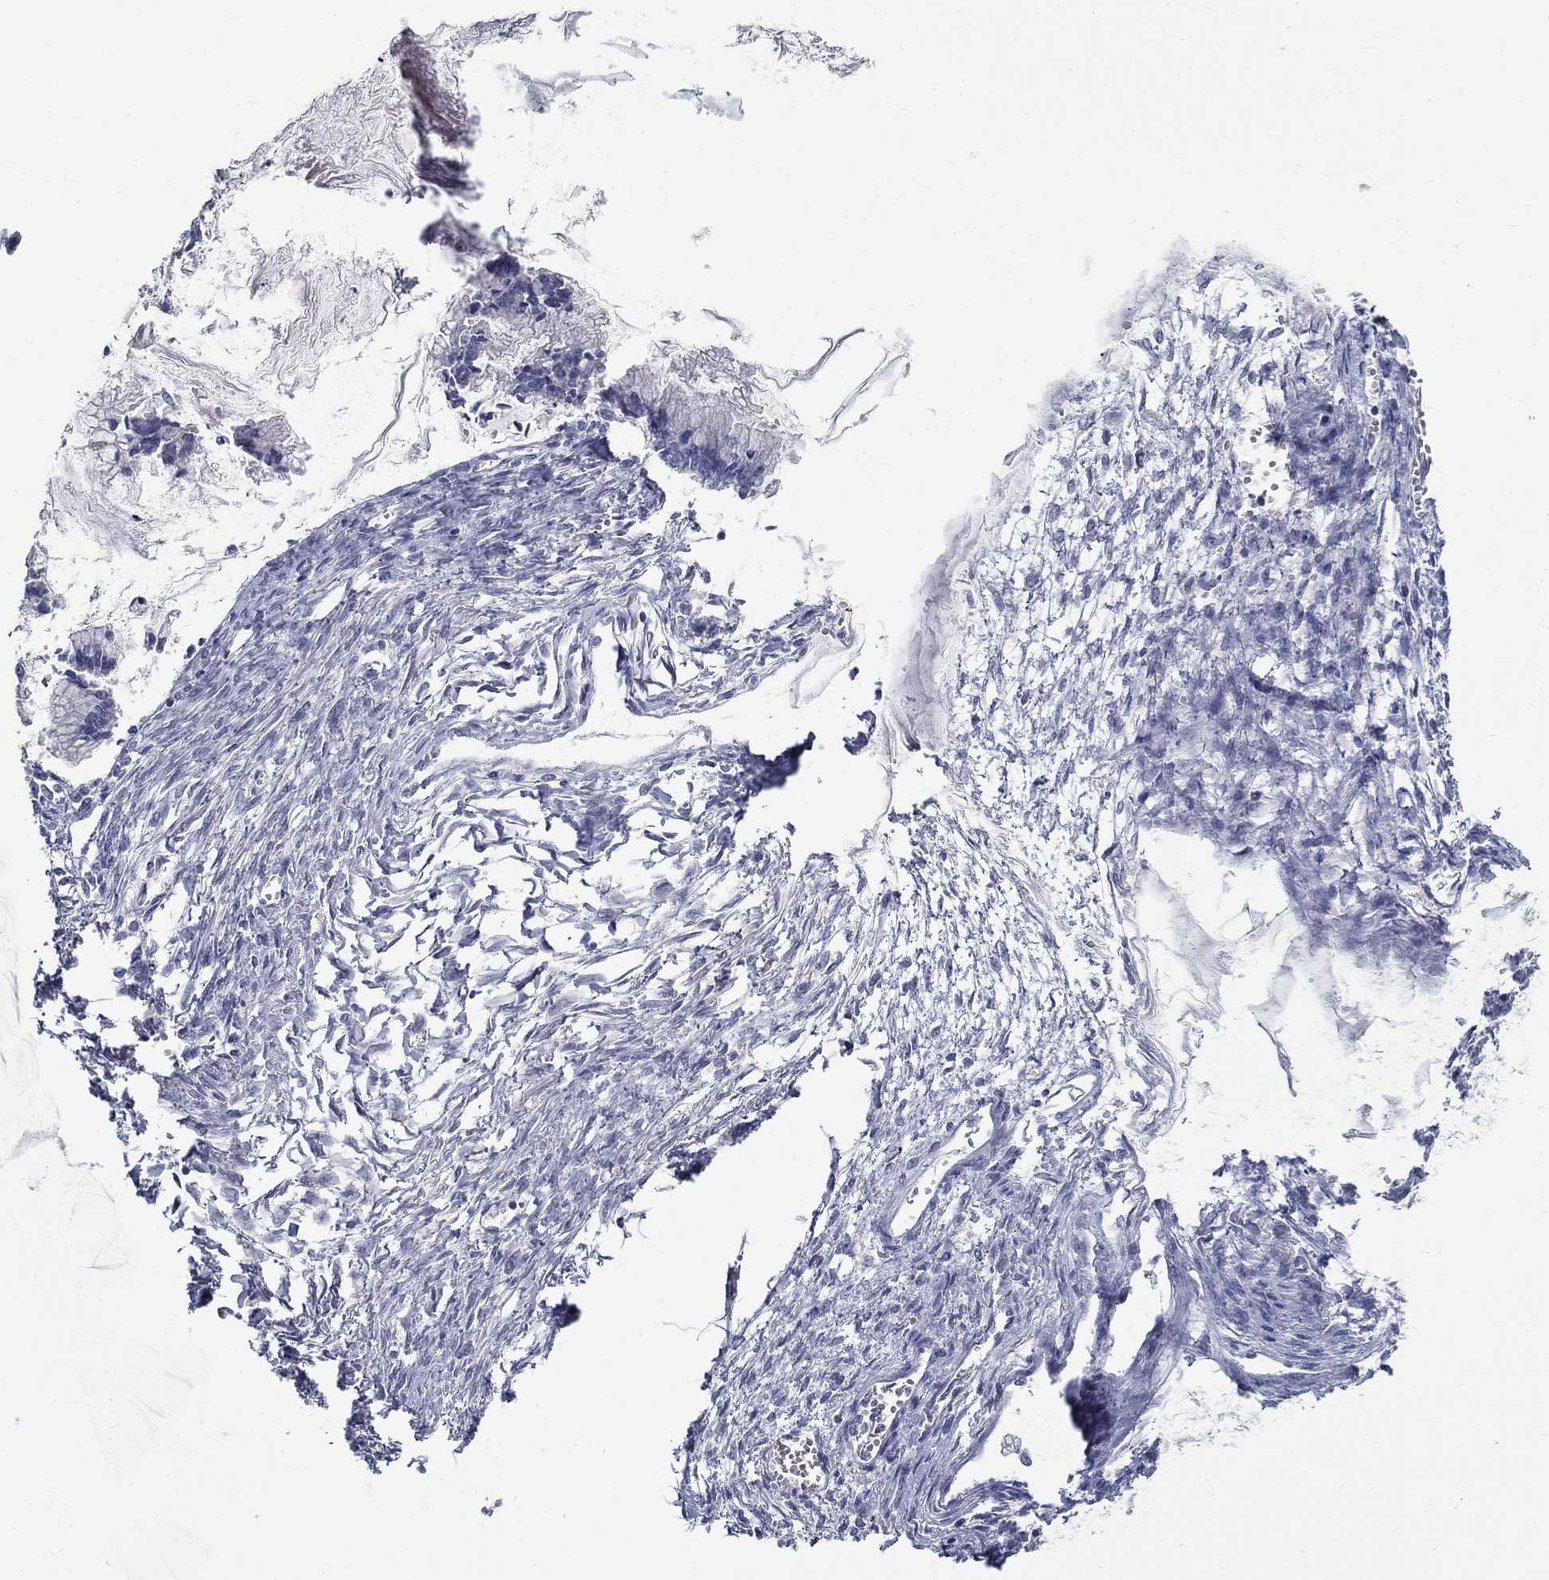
{"staining": {"intensity": "negative", "quantity": "none", "location": "none"}, "tissue": "ovarian cancer", "cell_type": "Tumor cells", "image_type": "cancer", "snomed": [{"axis": "morphology", "description": "Cystadenocarcinoma, mucinous, NOS"}, {"axis": "topography", "description": "Ovary"}], "caption": "A histopathology image of ovarian mucinous cystadenocarcinoma stained for a protein exhibits no brown staining in tumor cells.", "gene": "GUCA1A", "patient": {"sex": "female", "age": 67}}